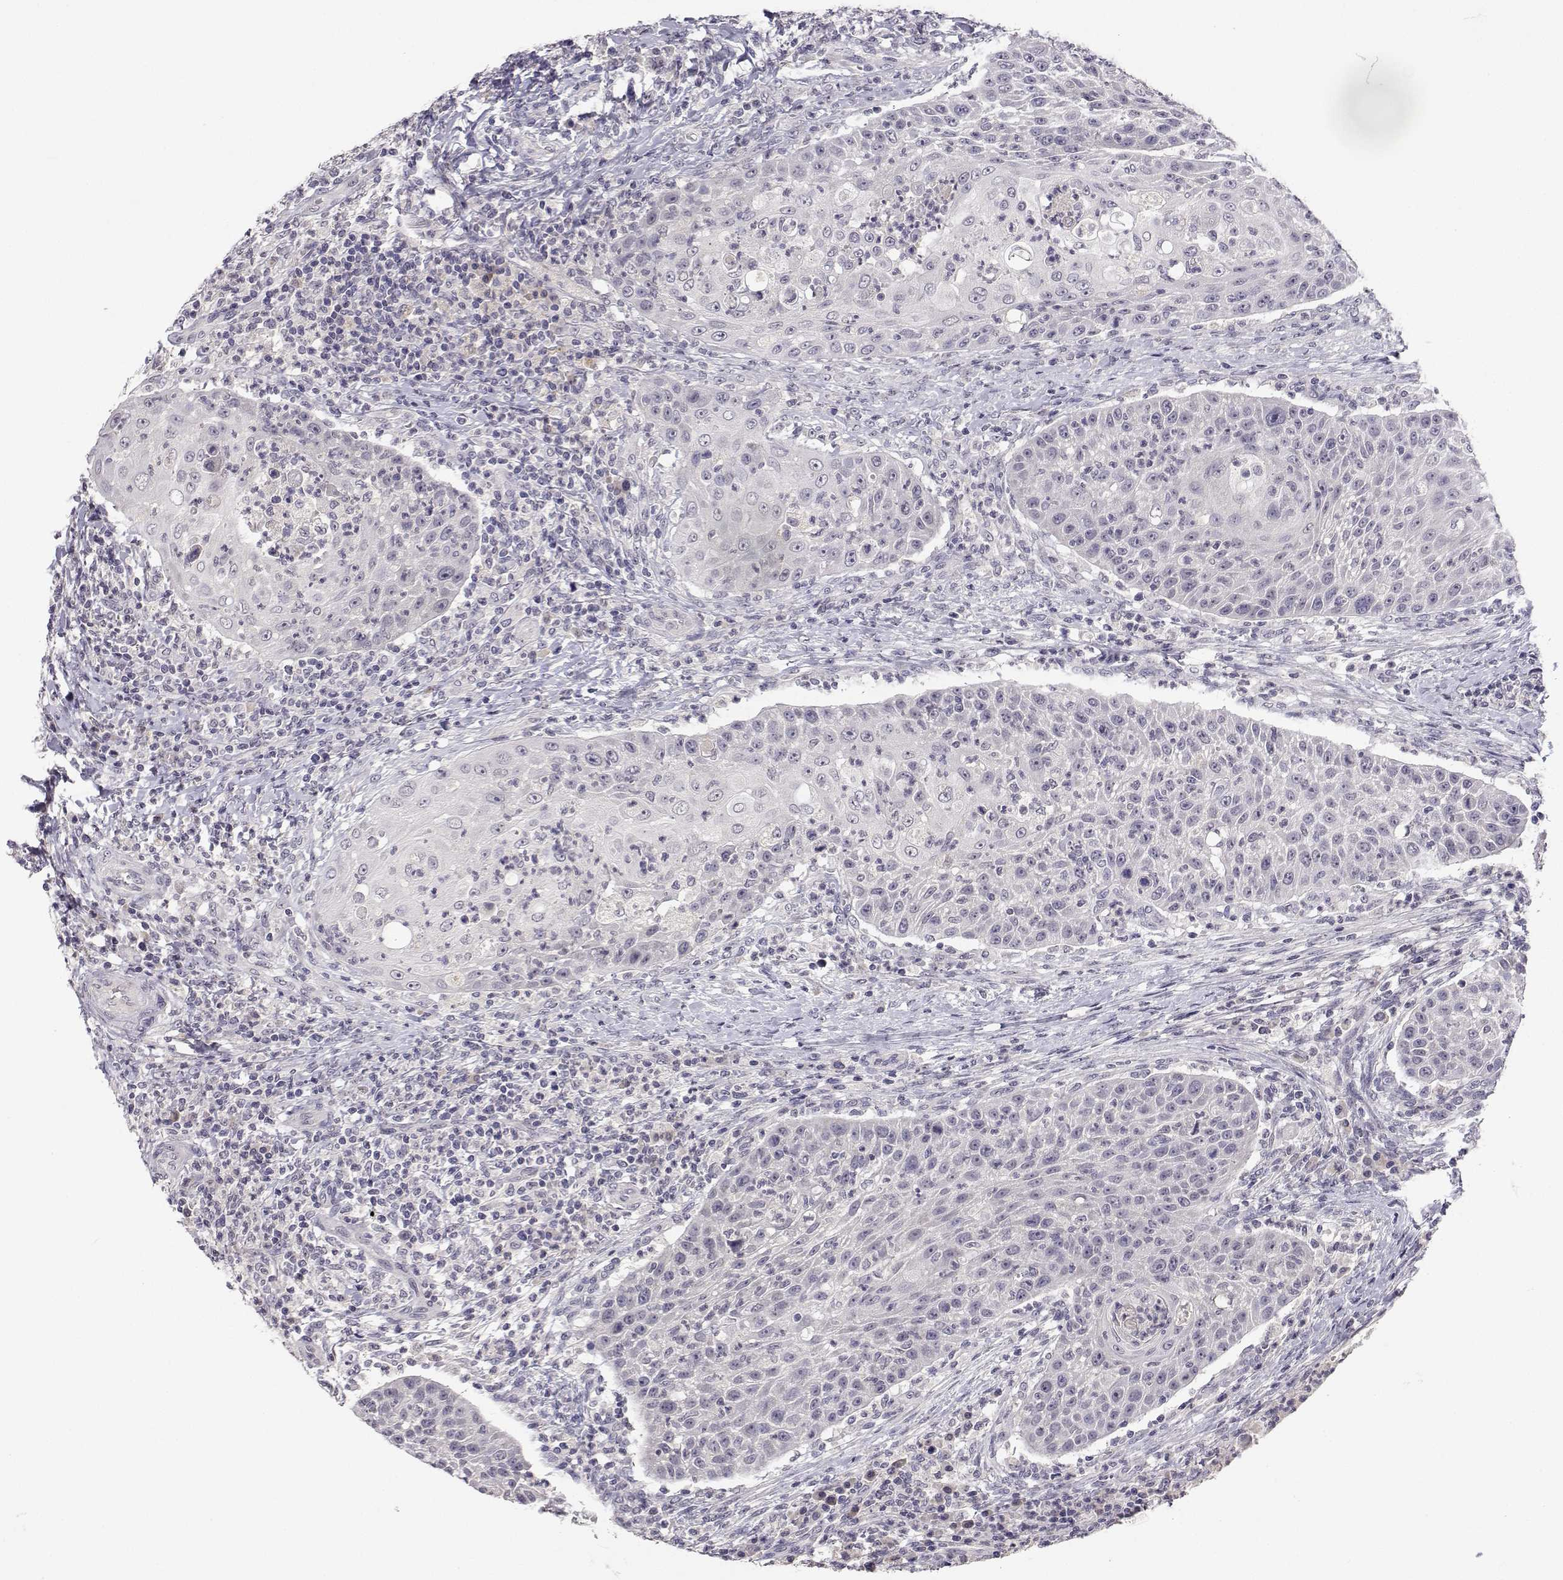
{"staining": {"intensity": "negative", "quantity": "none", "location": "none"}, "tissue": "head and neck cancer", "cell_type": "Tumor cells", "image_type": "cancer", "snomed": [{"axis": "morphology", "description": "Squamous cell carcinoma, NOS"}, {"axis": "topography", "description": "Head-Neck"}], "caption": "There is no significant expression in tumor cells of head and neck cancer (squamous cell carcinoma).", "gene": "SLC6A3", "patient": {"sex": "male", "age": 69}}